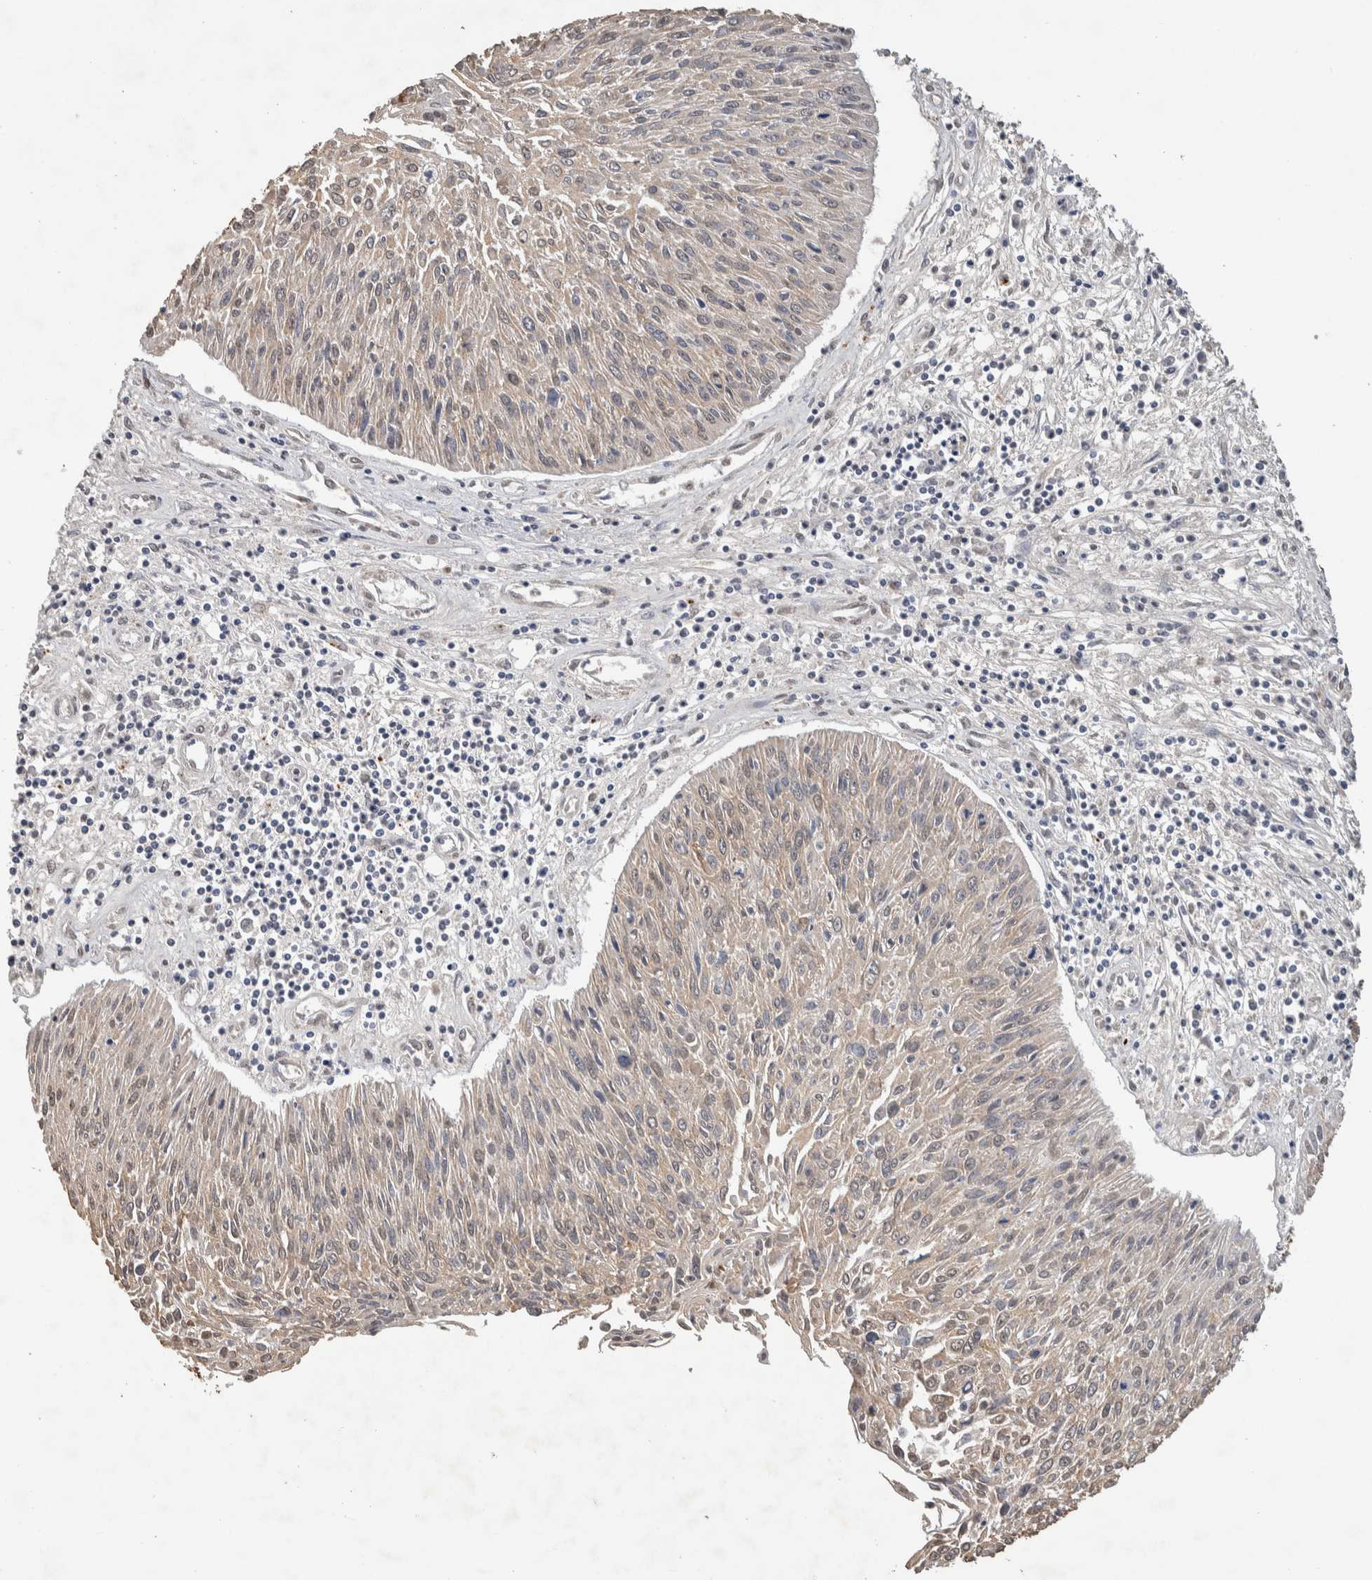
{"staining": {"intensity": "weak", "quantity": "<25%", "location": "nuclear"}, "tissue": "cervical cancer", "cell_type": "Tumor cells", "image_type": "cancer", "snomed": [{"axis": "morphology", "description": "Squamous cell carcinoma, NOS"}, {"axis": "topography", "description": "Cervix"}], "caption": "Tumor cells show no significant protein positivity in cervical cancer (squamous cell carcinoma). Nuclei are stained in blue.", "gene": "CYSRT1", "patient": {"sex": "female", "age": 51}}